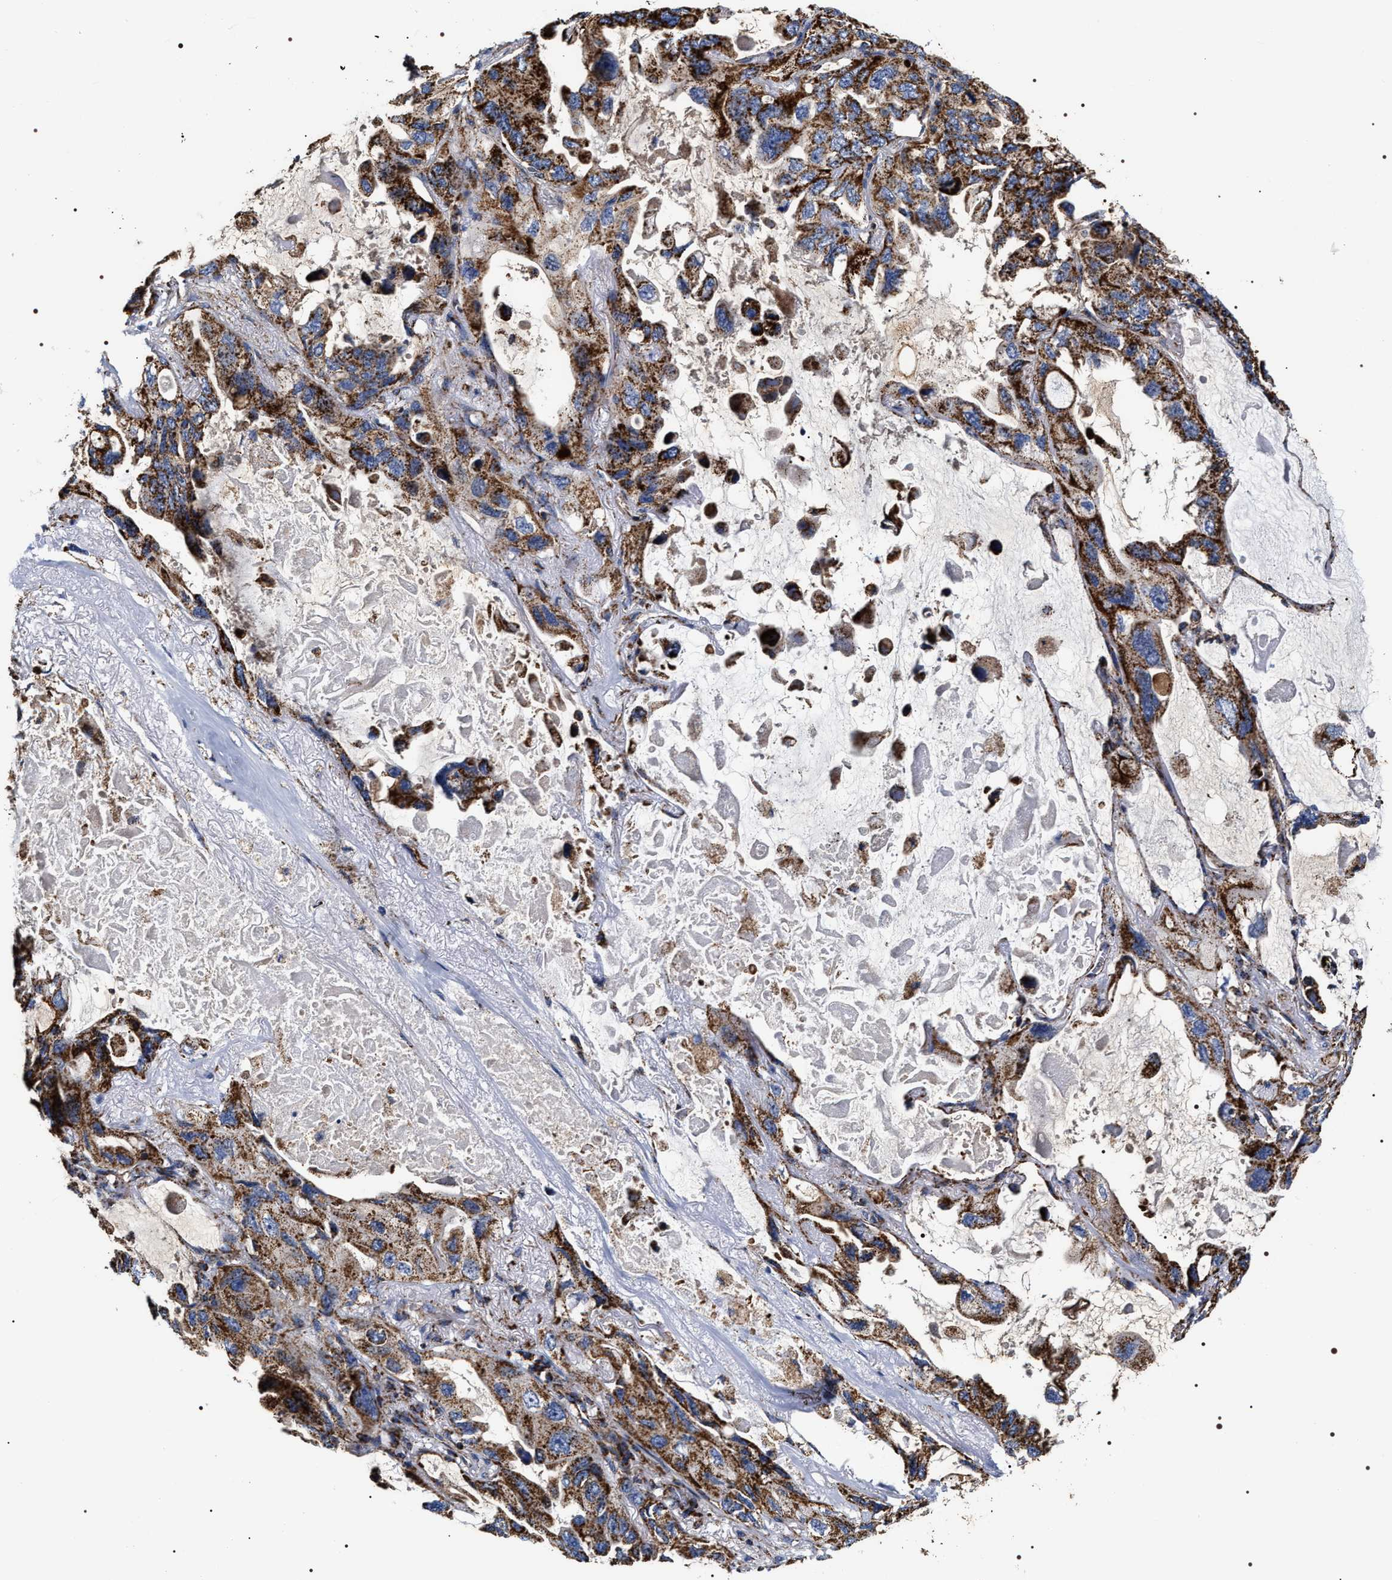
{"staining": {"intensity": "strong", "quantity": ">75%", "location": "cytoplasmic/membranous"}, "tissue": "lung cancer", "cell_type": "Tumor cells", "image_type": "cancer", "snomed": [{"axis": "morphology", "description": "Squamous cell carcinoma, NOS"}, {"axis": "topography", "description": "Lung"}], "caption": "Immunohistochemistry (IHC) of lung squamous cell carcinoma shows high levels of strong cytoplasmic/membranous positivity in about >75% of tumor cells. The protein is shown in brown color, while the nuclei are stained blue.", "gene": "COG5", "patient": {"sex": "female", "age": 73}}